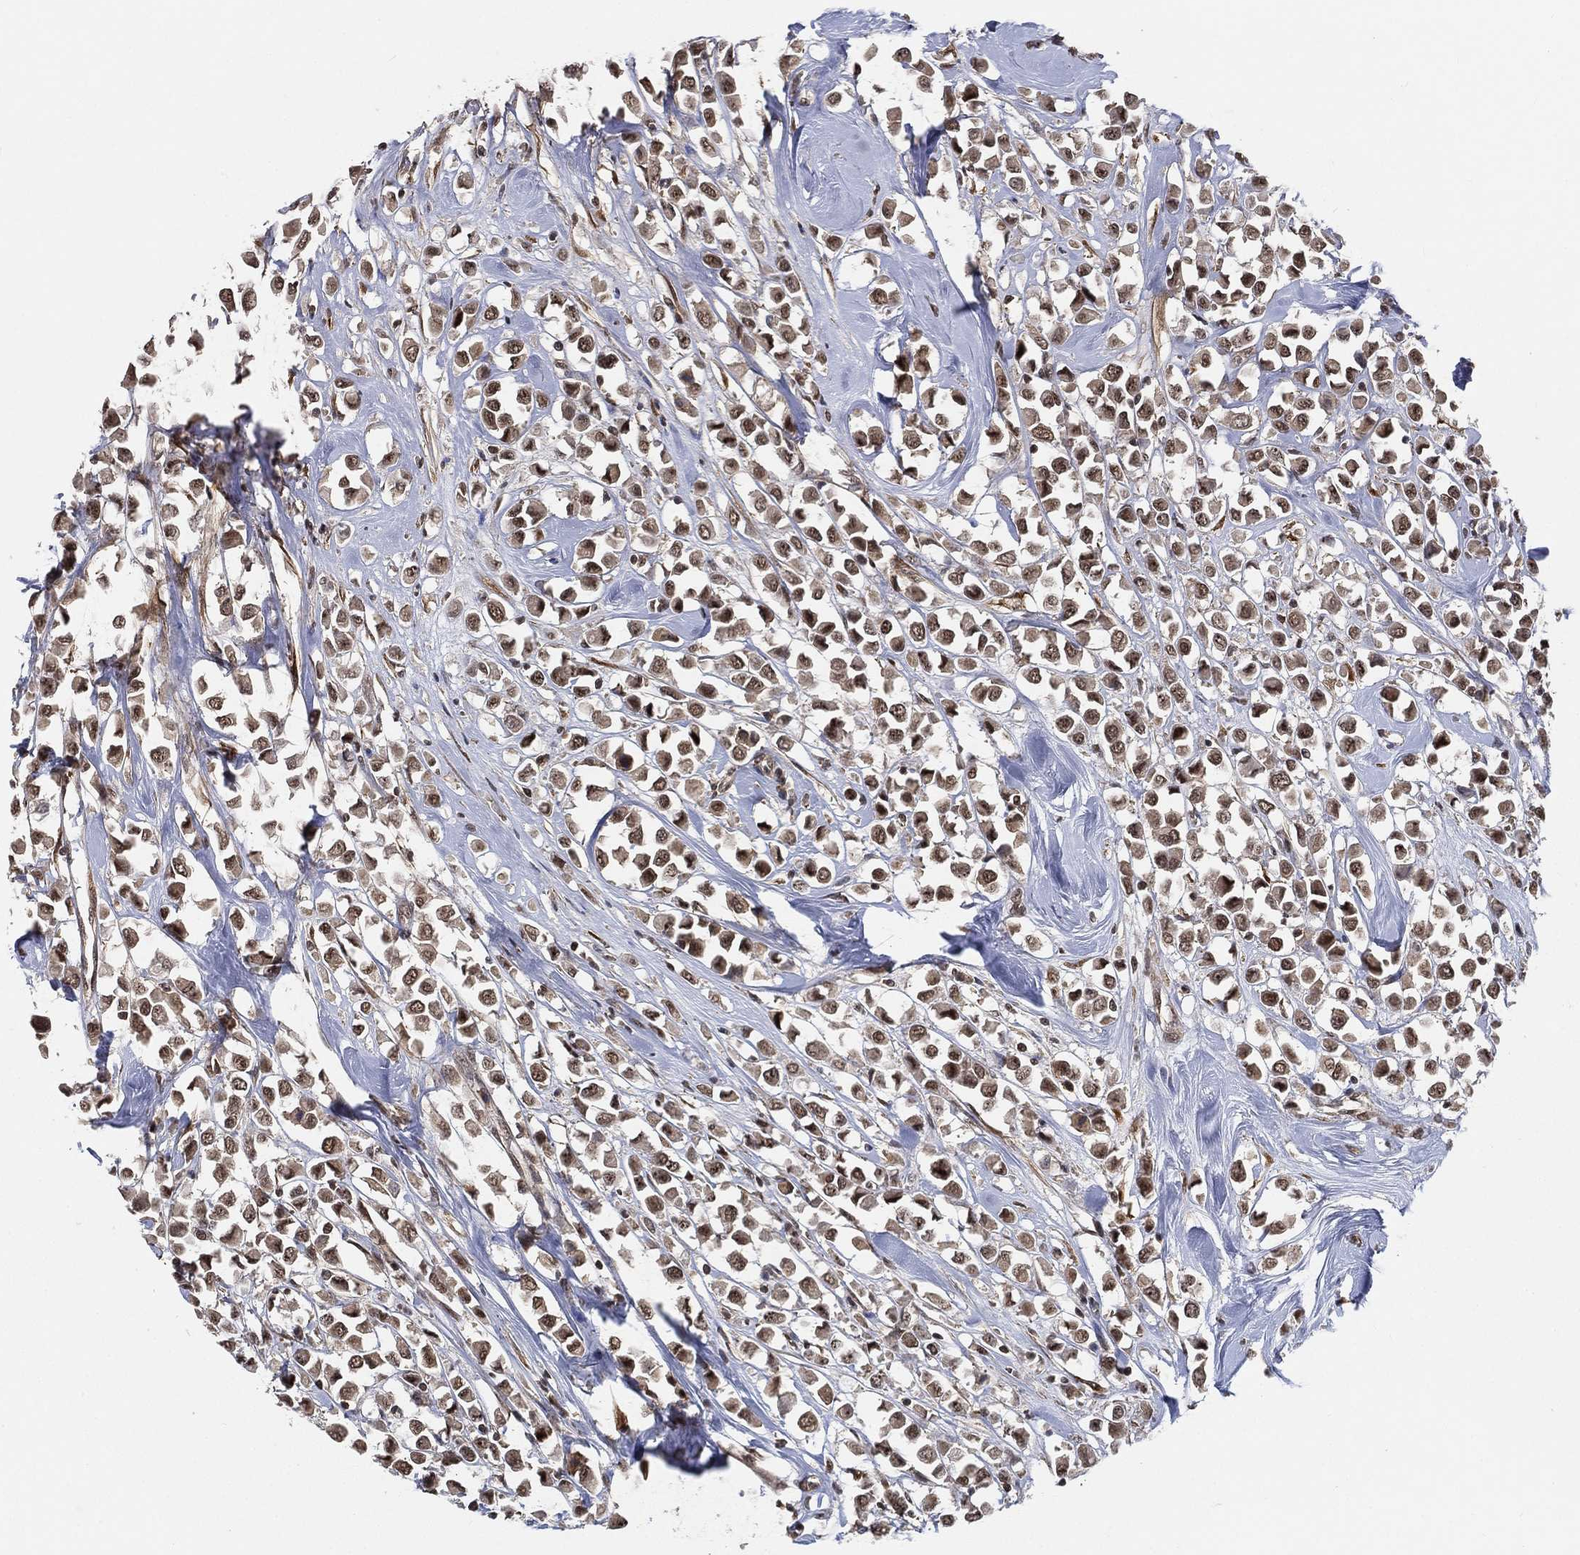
{"staining": {"intensity": "moderate", "quantity": ">75%", "location": "cytoplasmic/membranous,nuclear"}, "tissue": "breast cancer", "cell_type": "Tumor cells", "image_type": "cancer", "snomed": [{"axis": "morphology", "description": "Duct carcinoma"}, {"axis": "topography", "description": "Breast"}], "caption": "A high-resolution photomicrograph shows immunohistochemistry staining of breast cancer, which demonstrates moderate cytoplasmic/membranous and nuclear staining in about >75% of tumor cells.", "gene": "RSRC2", "patient": {"sex": "female", "age": 61}}